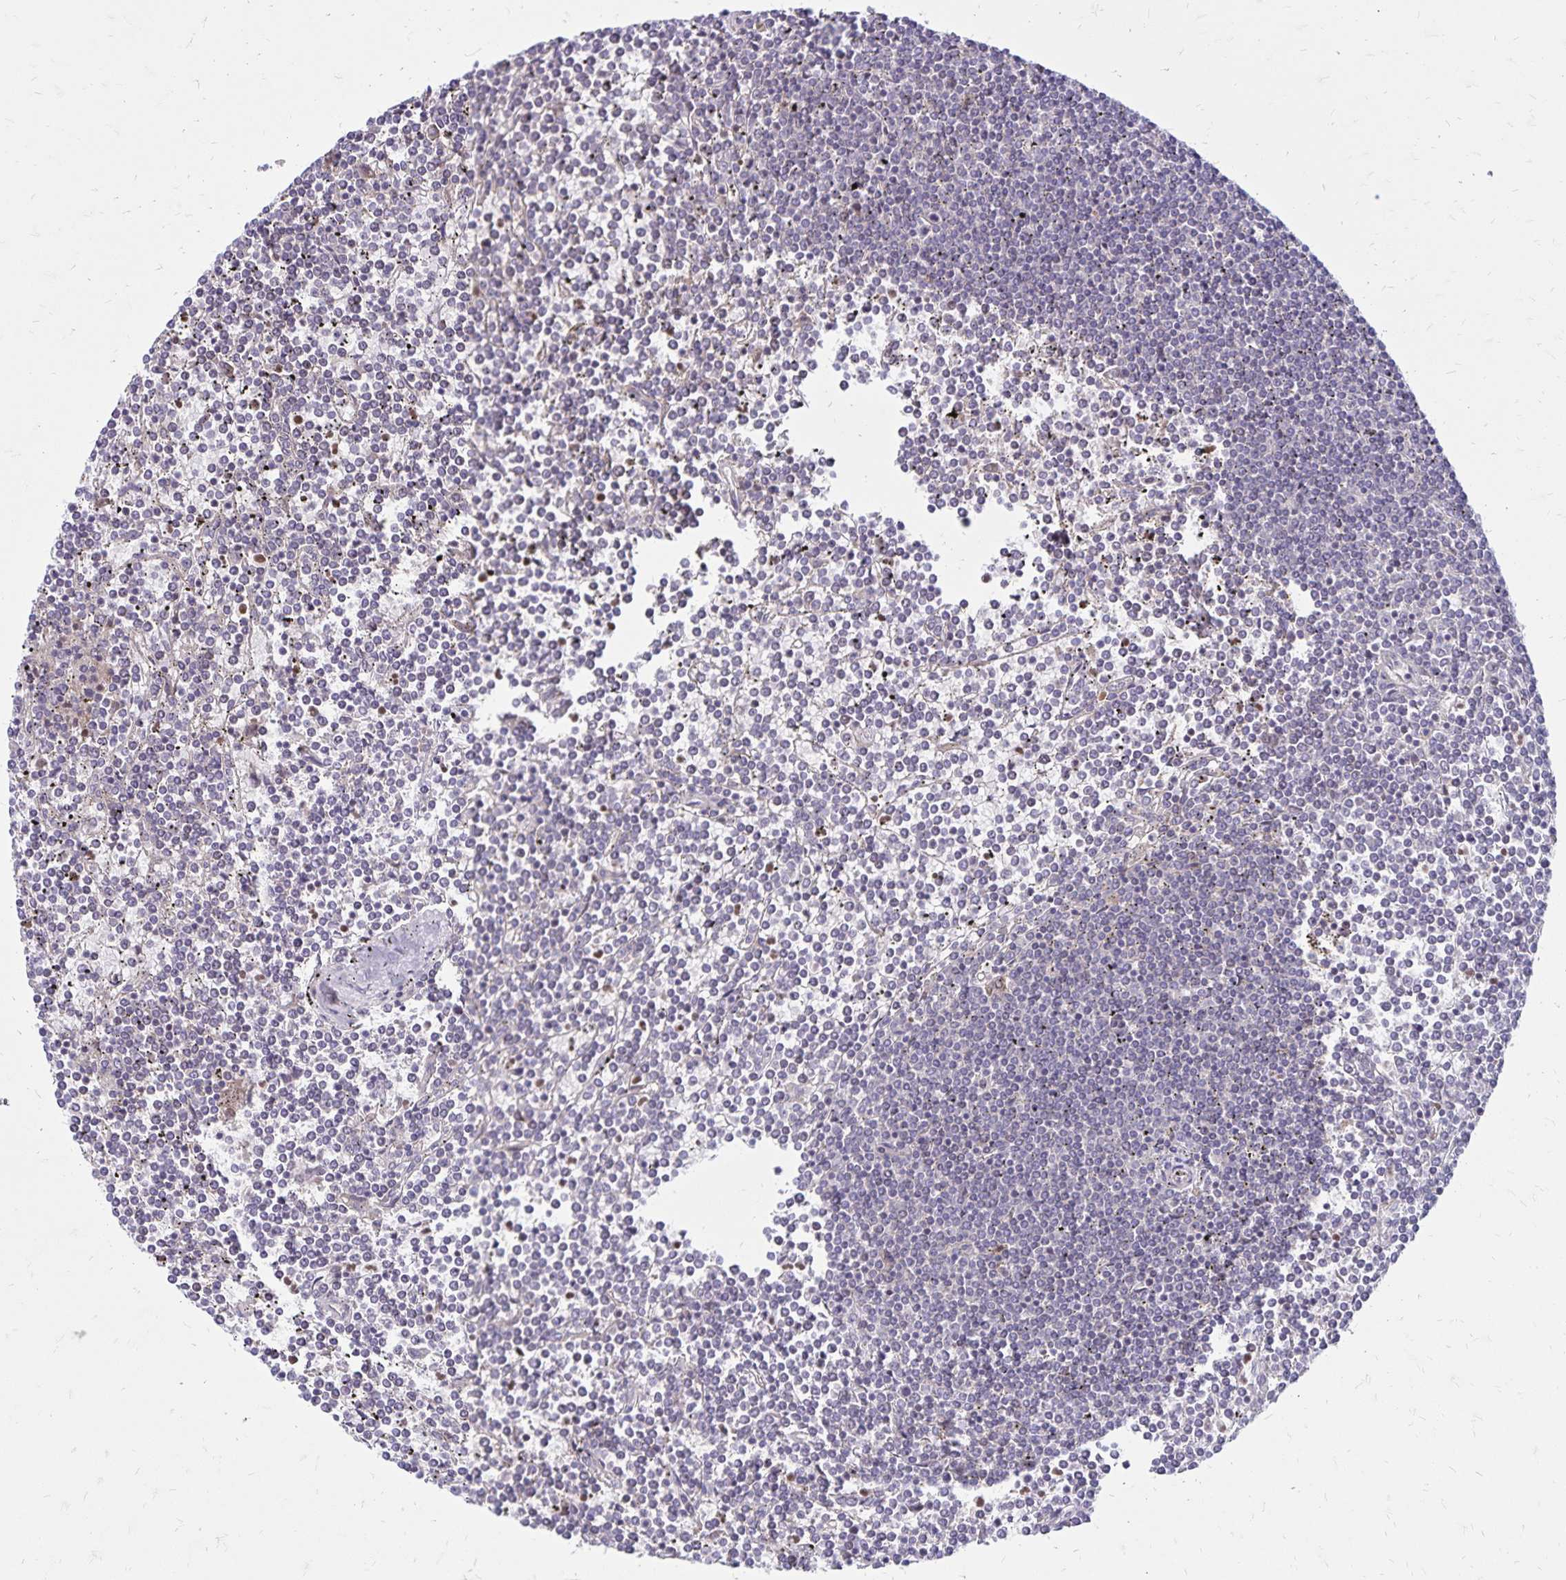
{"staining": {"intensity": "negative", "quantity": "none", "location": "none"}, "tissue": "lymphoma", "cell_type": "Tumor cells", "image_type": "cancer", "snomed": [{"axis": "morphology", "description": "Malignant lymphoma, non-Hodgkin's type, Low grade"}, {"axis": "topography", "description": "Spleen"}], "caption": "The histopathology image demonstrates no staining of tumor cells in low-grade malignant lymphoma, non-Hodgkin's type.", "gene": "FSD1", "patient": {"sex": "female", "age": 19}}